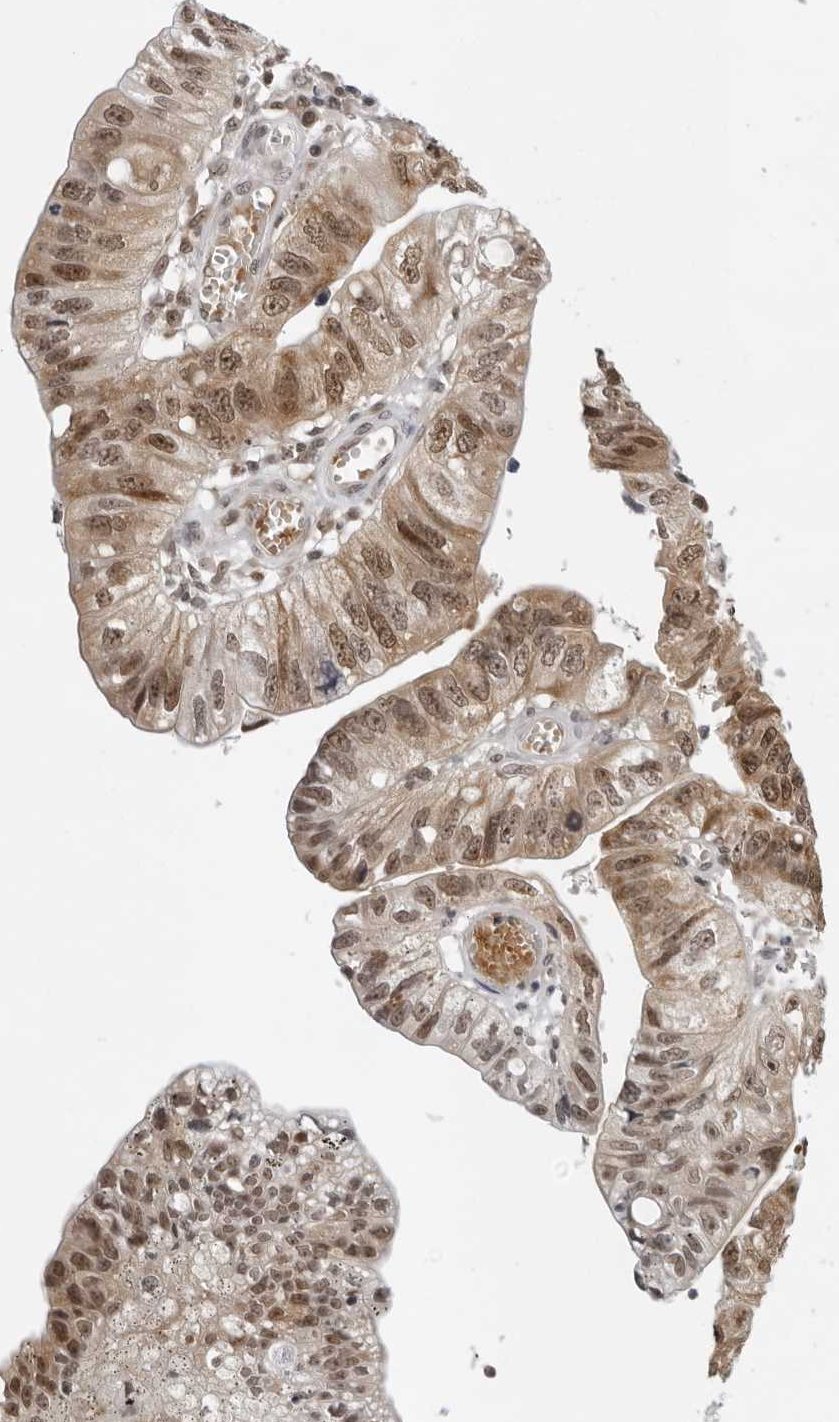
{"staining": {"intensity": "moderate", "quantity": ">75%", "location": "cytoplasmic/membranous,nuclear"}, "tissue": "stomach cancer", "cell_type": "Tumor cells", "image_type": "cancer", "snomed": [{"axis": "morphology", "description": "Adenocarcinoma, NOS"}, {"axis": "topography", "description": "Stomach"}], "caption": "Stomach cancer was stained to show a protein in brown. There is medium levels of moderate cytoplasmic/membranous and nuclear staining in about >75% of tumor cells.", "gene": "USP1", "patient": {"sex": "male", "age": 59}}